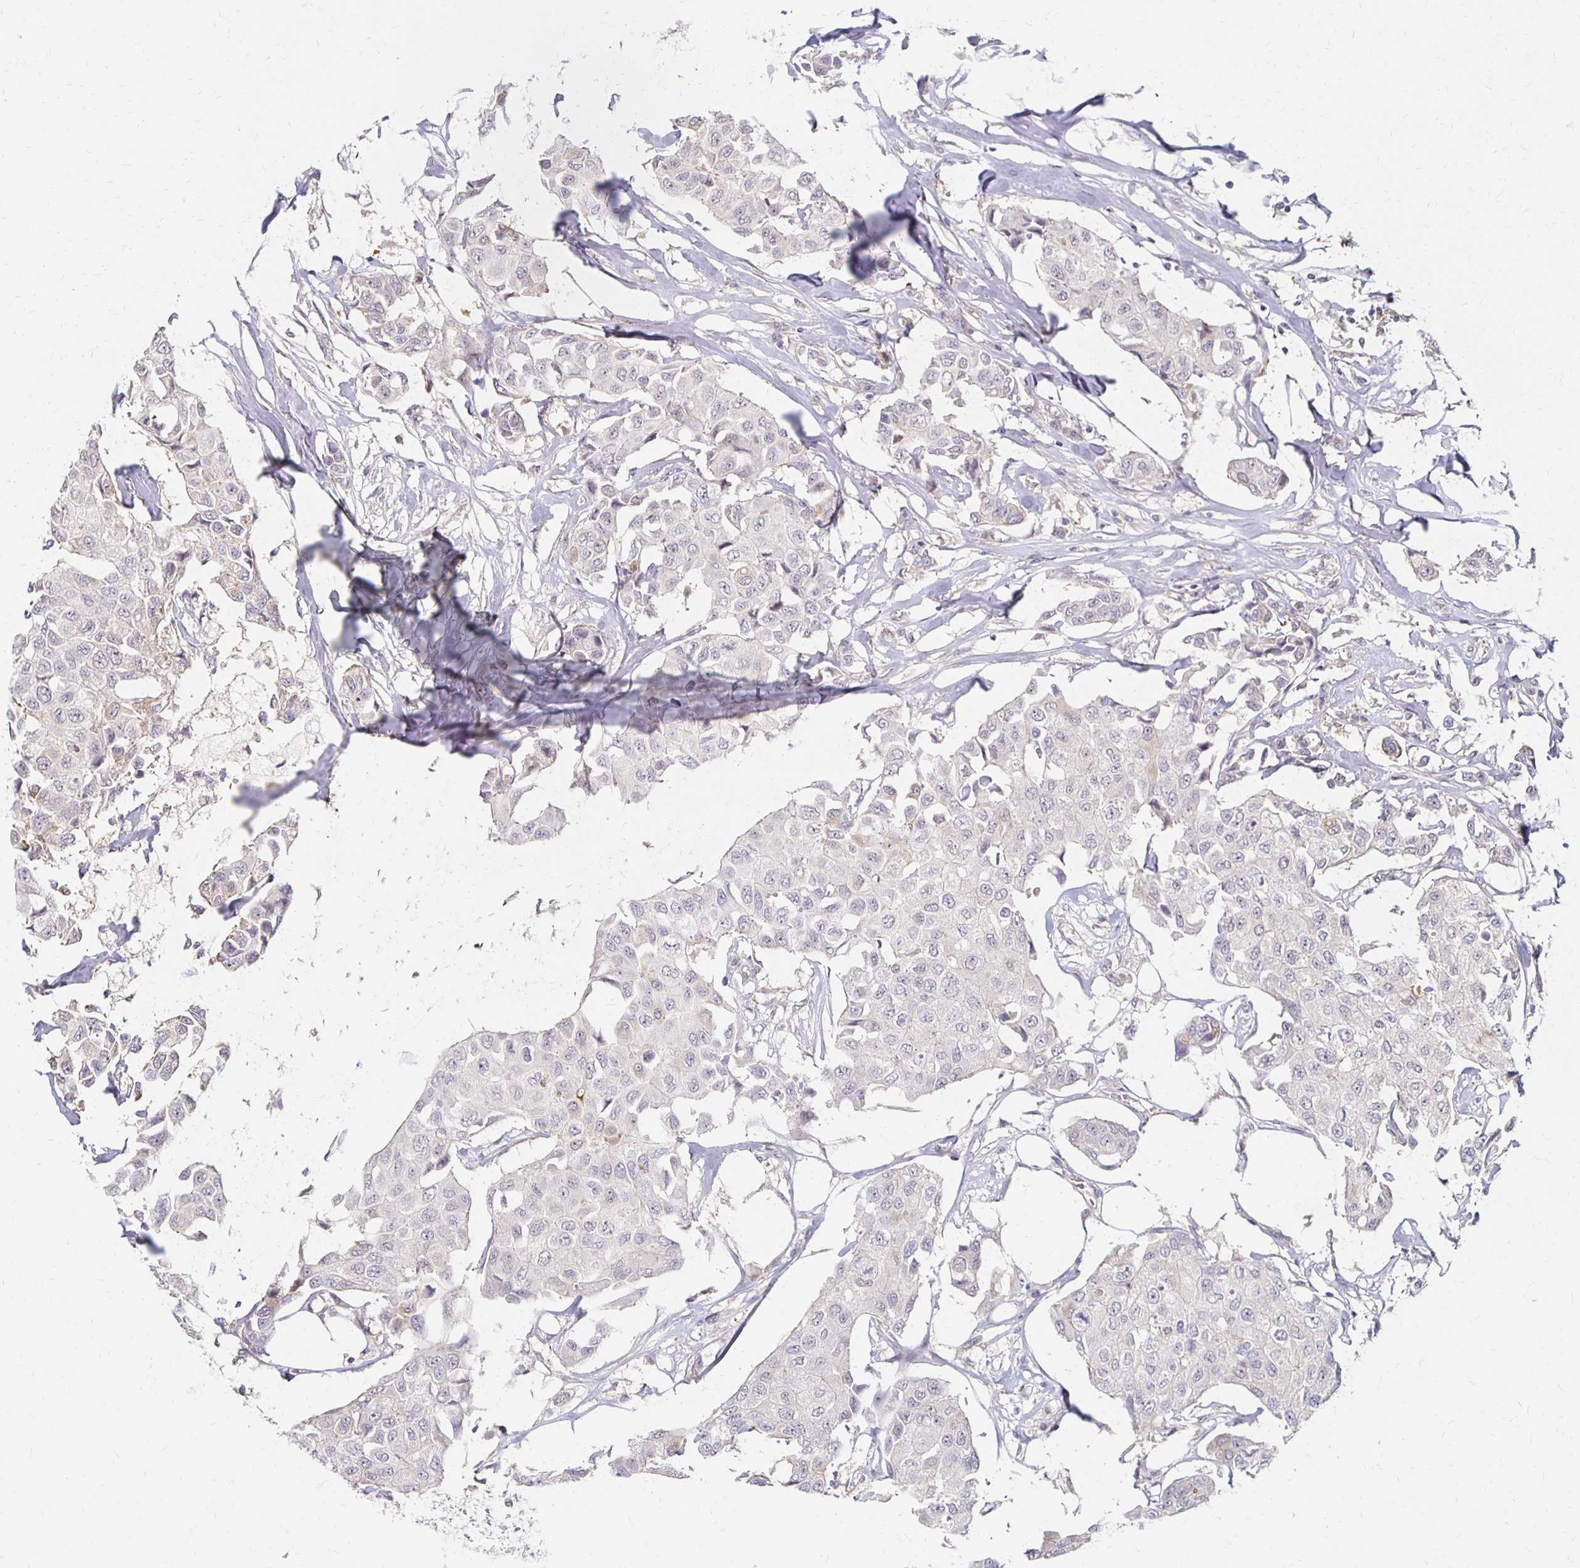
{"staining": {"intensity": "negative", "quantity": "none", "location": "none"}, "tissue": "breast cancer", "cell_type": "Tumor cells", "image_type": "cancer", "snomed": [{"axis": "morphology", "description": "Duct carcinoma"}, {"axis": "topography", "description": "Breast"}, {"axis": "topography", "description": "Lymph node"}], "caption": "Immunohistochemical staining of breast cancer (invasive ductal carcinoma) reveals no significant staining in tumor cells.", "gene": "PRKCB", "patient": {"sex": "female", "age": 80}}